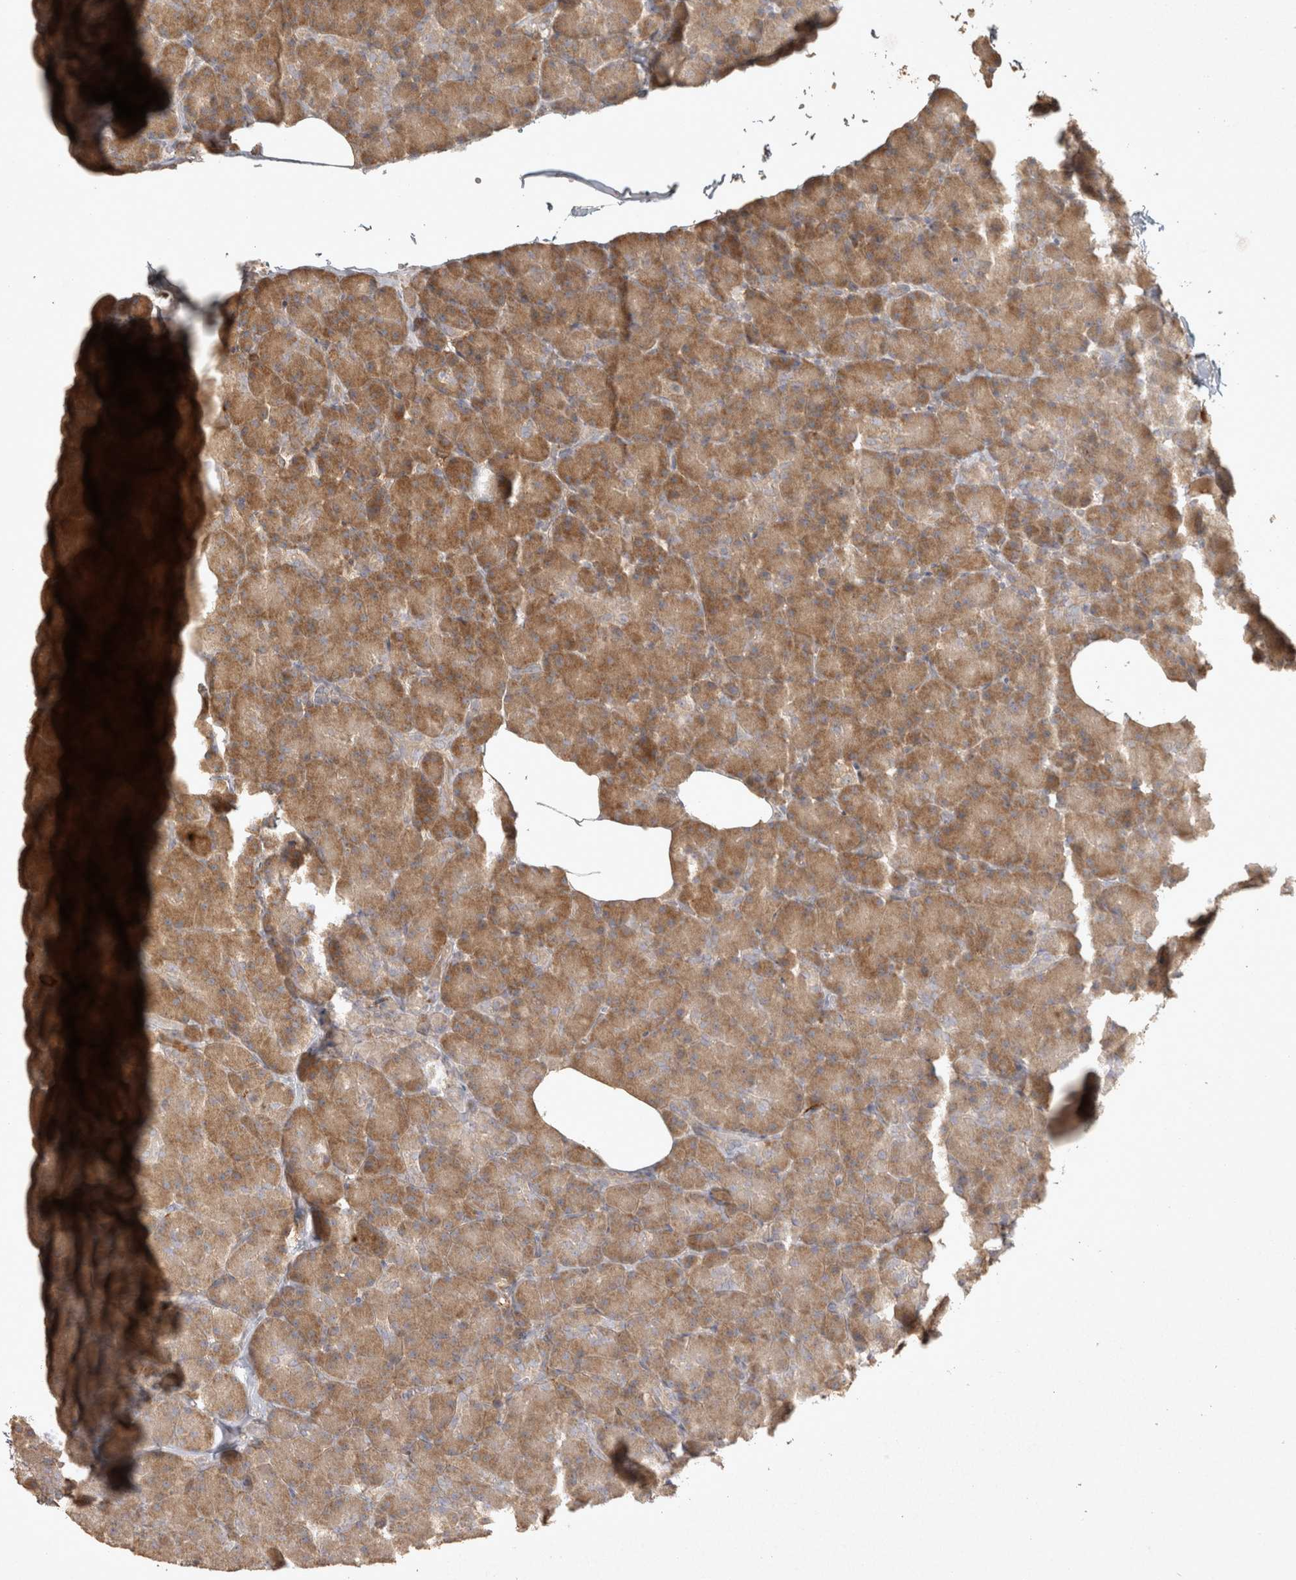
{"staining": {"intensity": "moderate", "quantity": "25%-75%", "location": "cytoplasmic/membranous"}, "tissue": "pancreas", "cell_type": "Exocrine glandular cells", "image_type": "normal", "snomed": [{"axis": "morphology", "description": "Normal tissue, NOS"}, {"axis": "topography", "description": "Pancreas"}], "caption": "A micrograph of pancreas stained for a protein reveals moderate cytoplasmic/membranous brown staining in exocrine glandular cells.", "gene": "OSTN", "patient": {"sex": "female", "age": 43}}